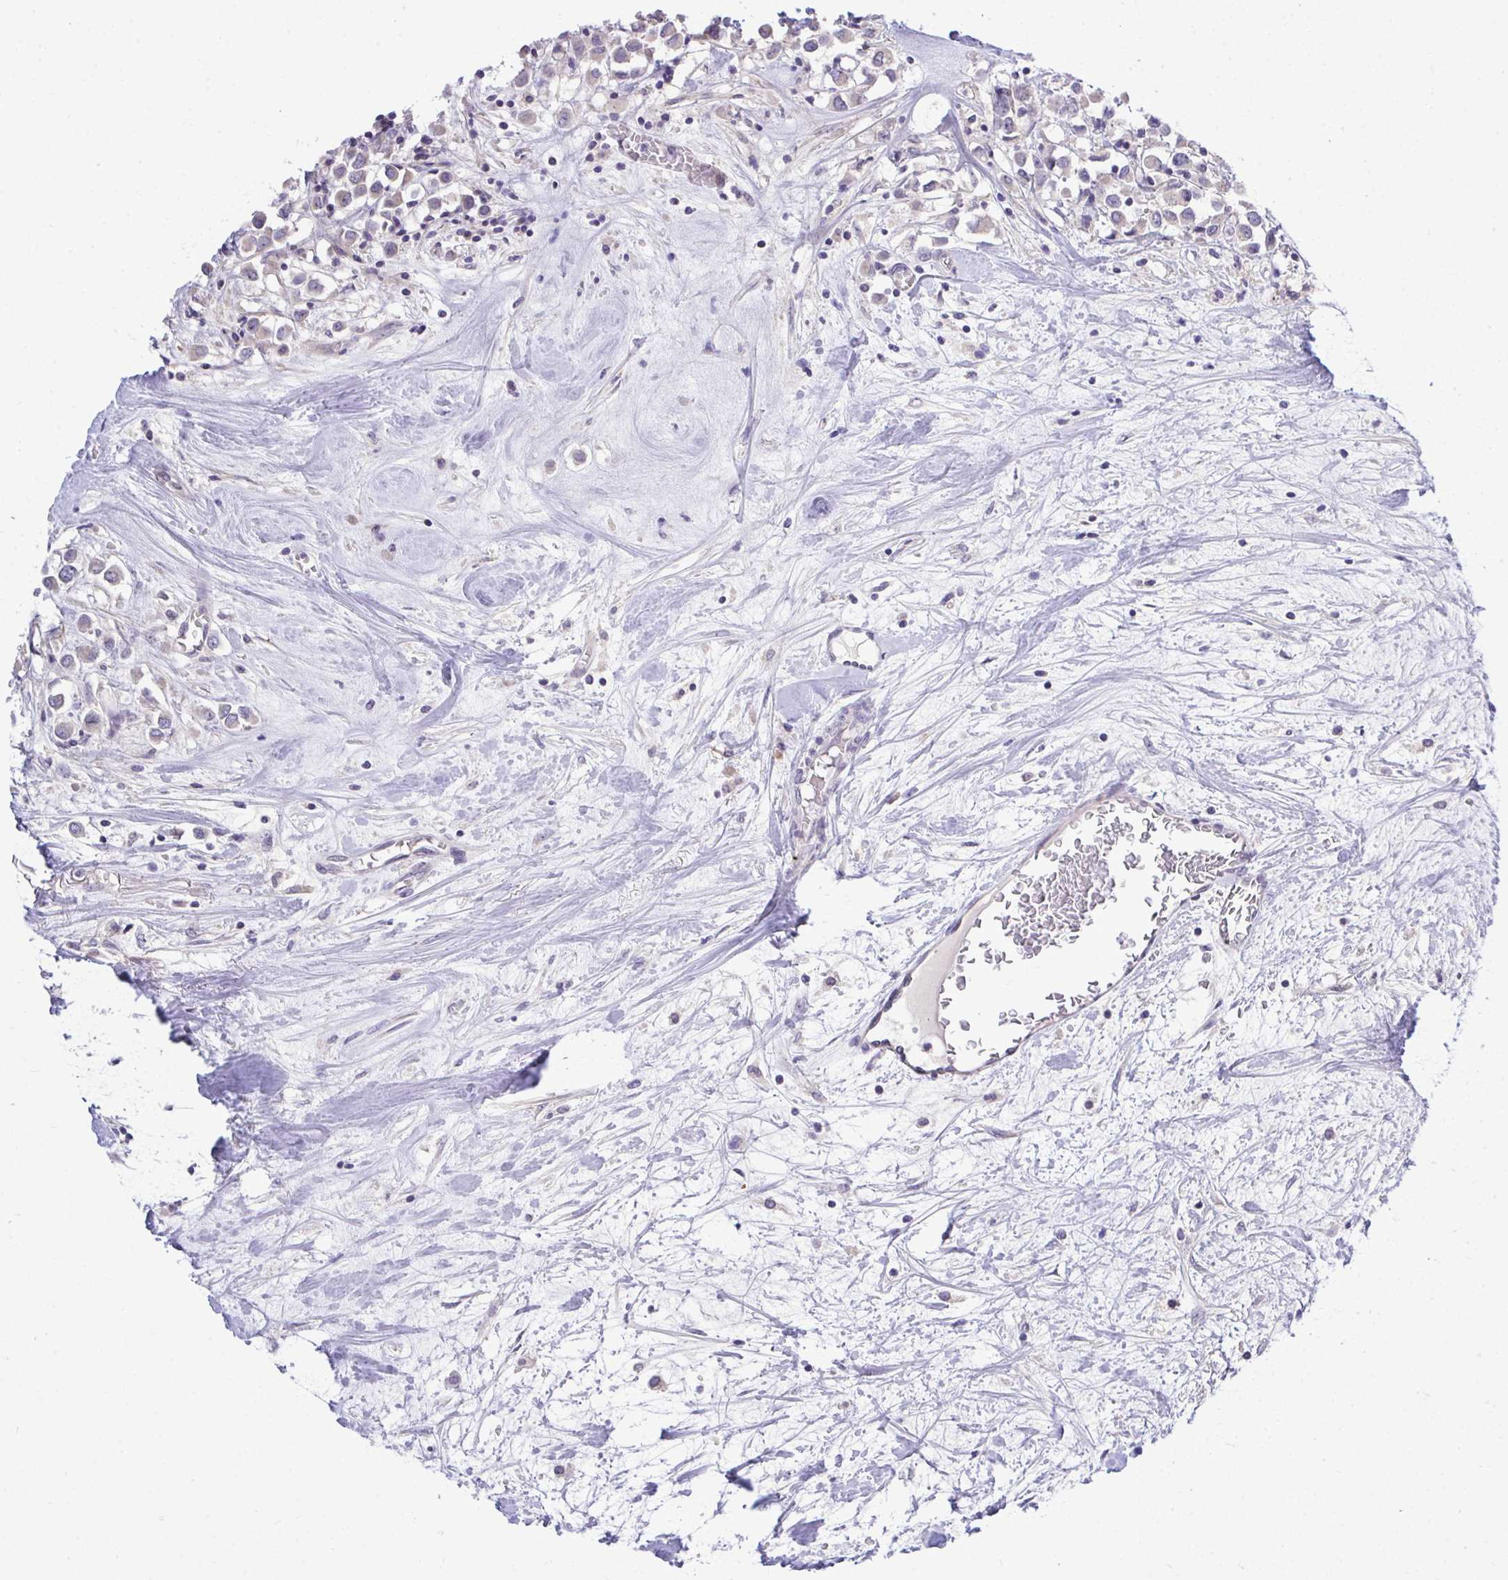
{"staining": {"intensity": "weak", "quantity": "<25%", "location": "cytoplasmic/membranous"}, "tissue": "breast cancer", "cell_type": "Tumor cells", "image_type": "cancer", "snomed": [{"axis": "morphology", "description": "Duct carcinoma"}, {"axis": "topography", "description": "Breast"}], "caption": "Micrograph shows no significant protein expression in tumor cells of intraductal carcinoma (breast).", "gene": "HMBOX1", "patient": {"sex": "female", "age": 61}}